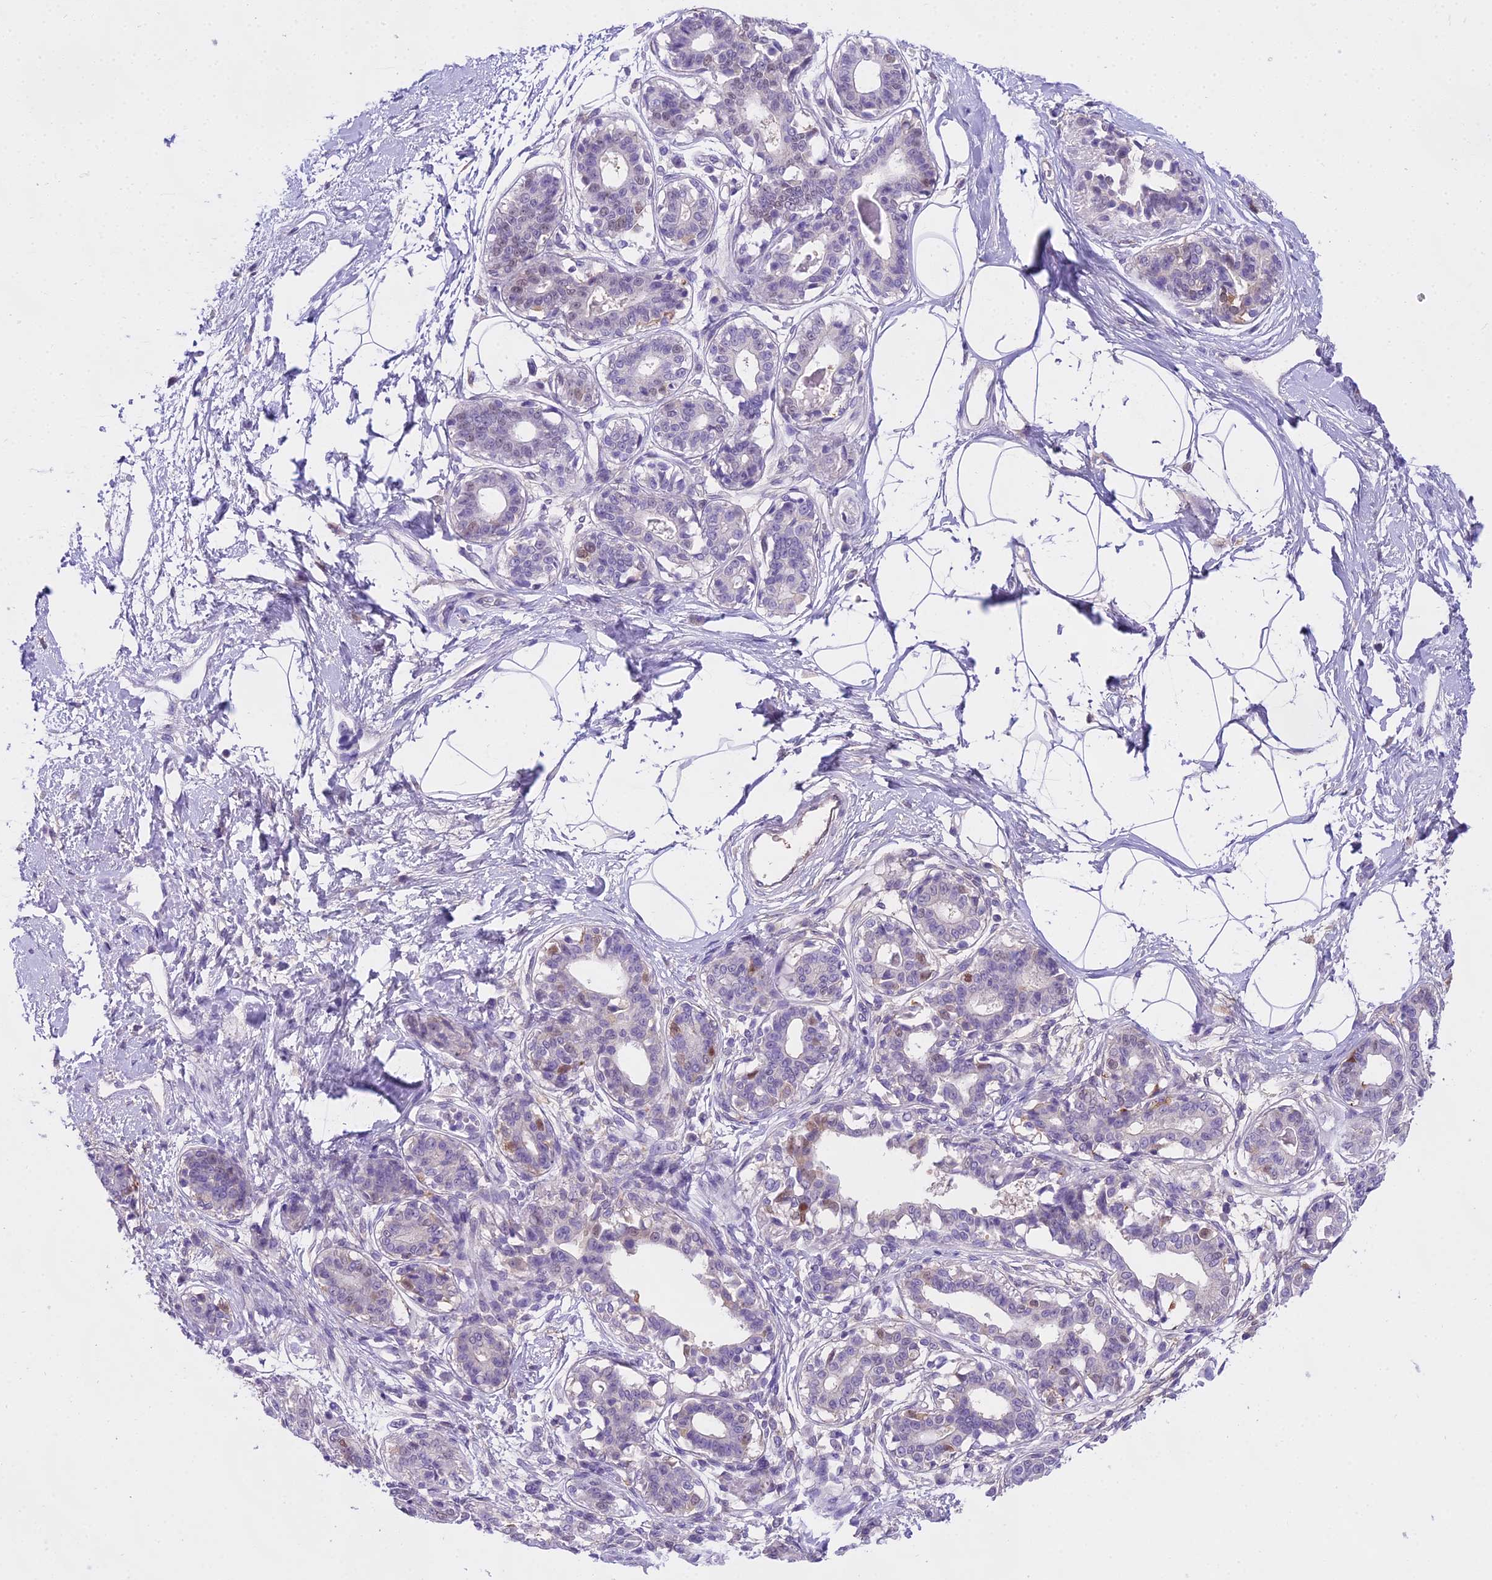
{"staining": {"intensity": "negative", "quantity": "none", "location": "none"}, "tissue": "breast", "cell_type": "Adipocytes", "image_type": "normal", "snomed": [{"axis": "morphology", "description": "Normal tissue, NOS"}, {"axis": "topography", "description": "Breast"}], "caption": "Immunohistochemical staining of normal breast exhibits no significant expression in adipocytes. The staining is performed using DAB brown chromogen with nuclei counter-stained in using hematoxylin.", "gene": "MAT2A", "patient": {"sex": "female", "age": 45}}